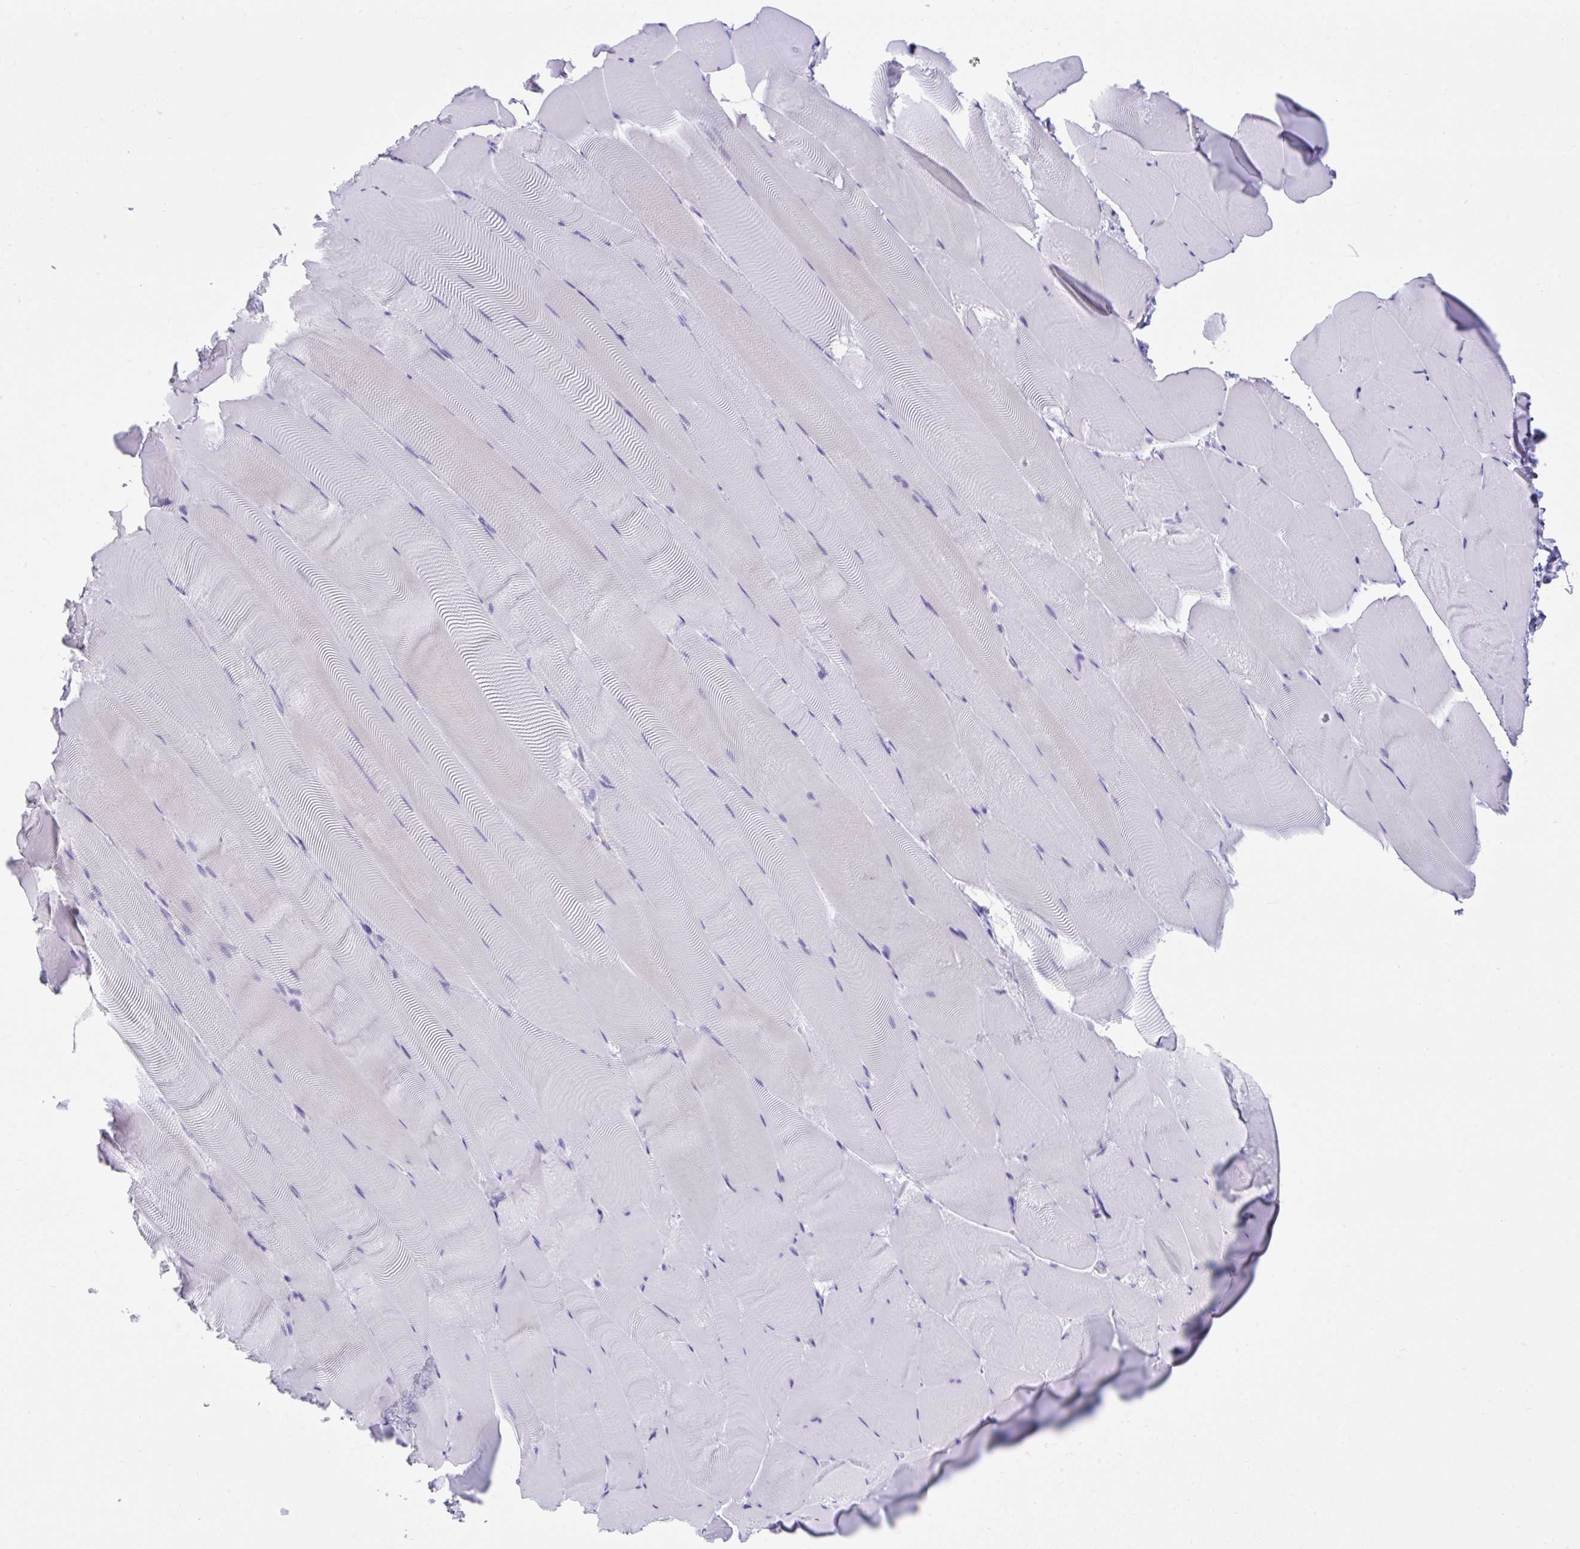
{"staining": {"intensity": "negative", "quantity": "none", "location": "none"}, "tissue": "skeletal muscle", "cell_type": "Myocytes", "image_type": "normal", "snomed": [{"axis": "morphology", "description": "Normal tissue, NOS"}, {"axis": "topography", "description": "Skeletal muscle"}], "caption": "Immunohistochemistry photomicrograph of benign human skeletal muscle stained for a protein (brown), which exhibits no staining in myocytes. (Immunohistochemistry (ihc), brightfield microscopy, high magnification).", "gene": "PSCA", "patient": {"sex": "female", "age": 64}}